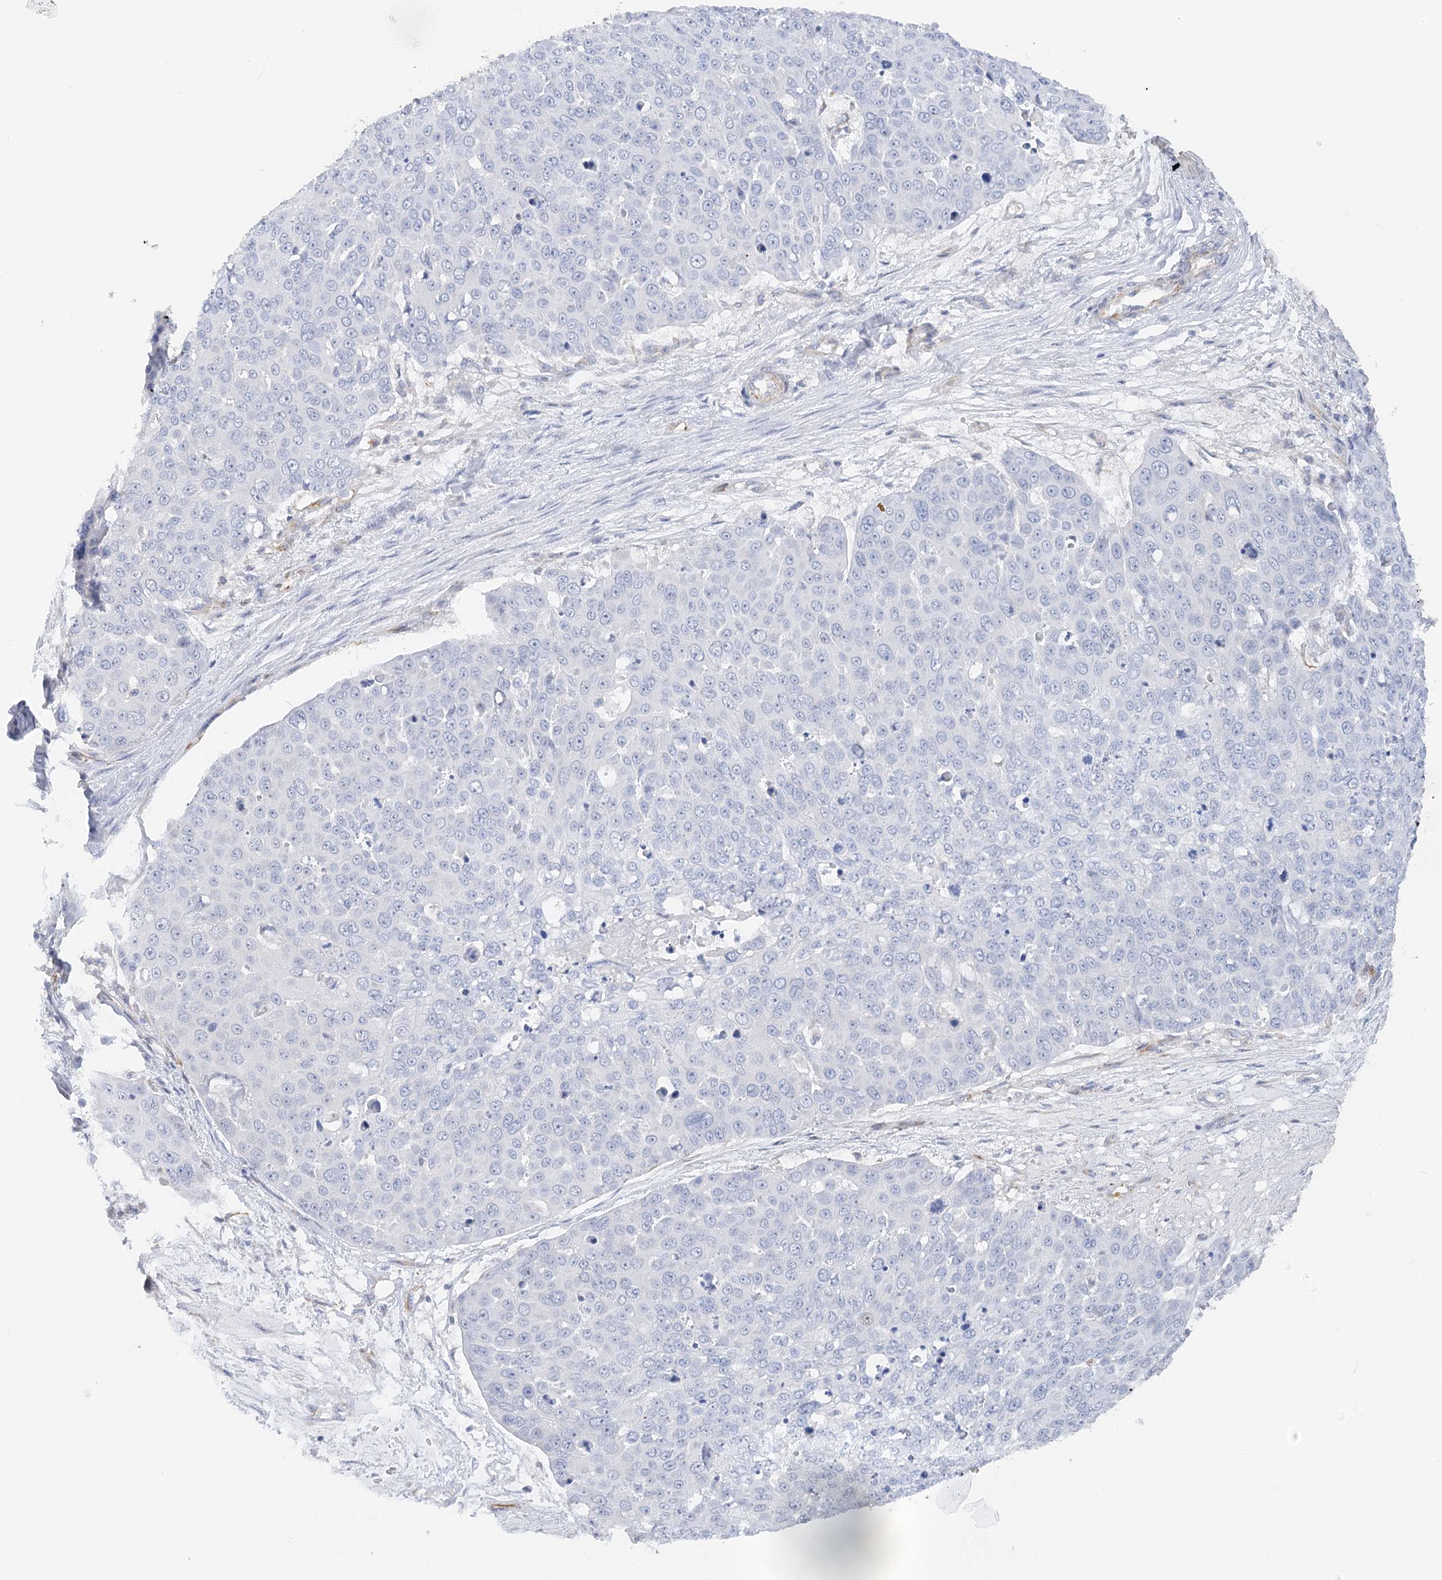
{"staining": {"intensity": "negative", "quantity": "none", "location": "none"}, "tissue": "skin cancer", "cell_type": "Tumor cells", "image_type": "cancer", "snomed": [{"axis": "morphology", "description": "Squamous cell carcinoma, NOS"}, {"axis": "topography", "description": "Skin"}], "caption": "This histopathology image is of squamous cell carcinoma (skin) stained with immunohistochemistry to label a protein in brown with the nuclei are counter-stained blue. There is no expression in tumor cells.", "gene": "NELL2", "patient": {"sex": "male", "age": 71}}